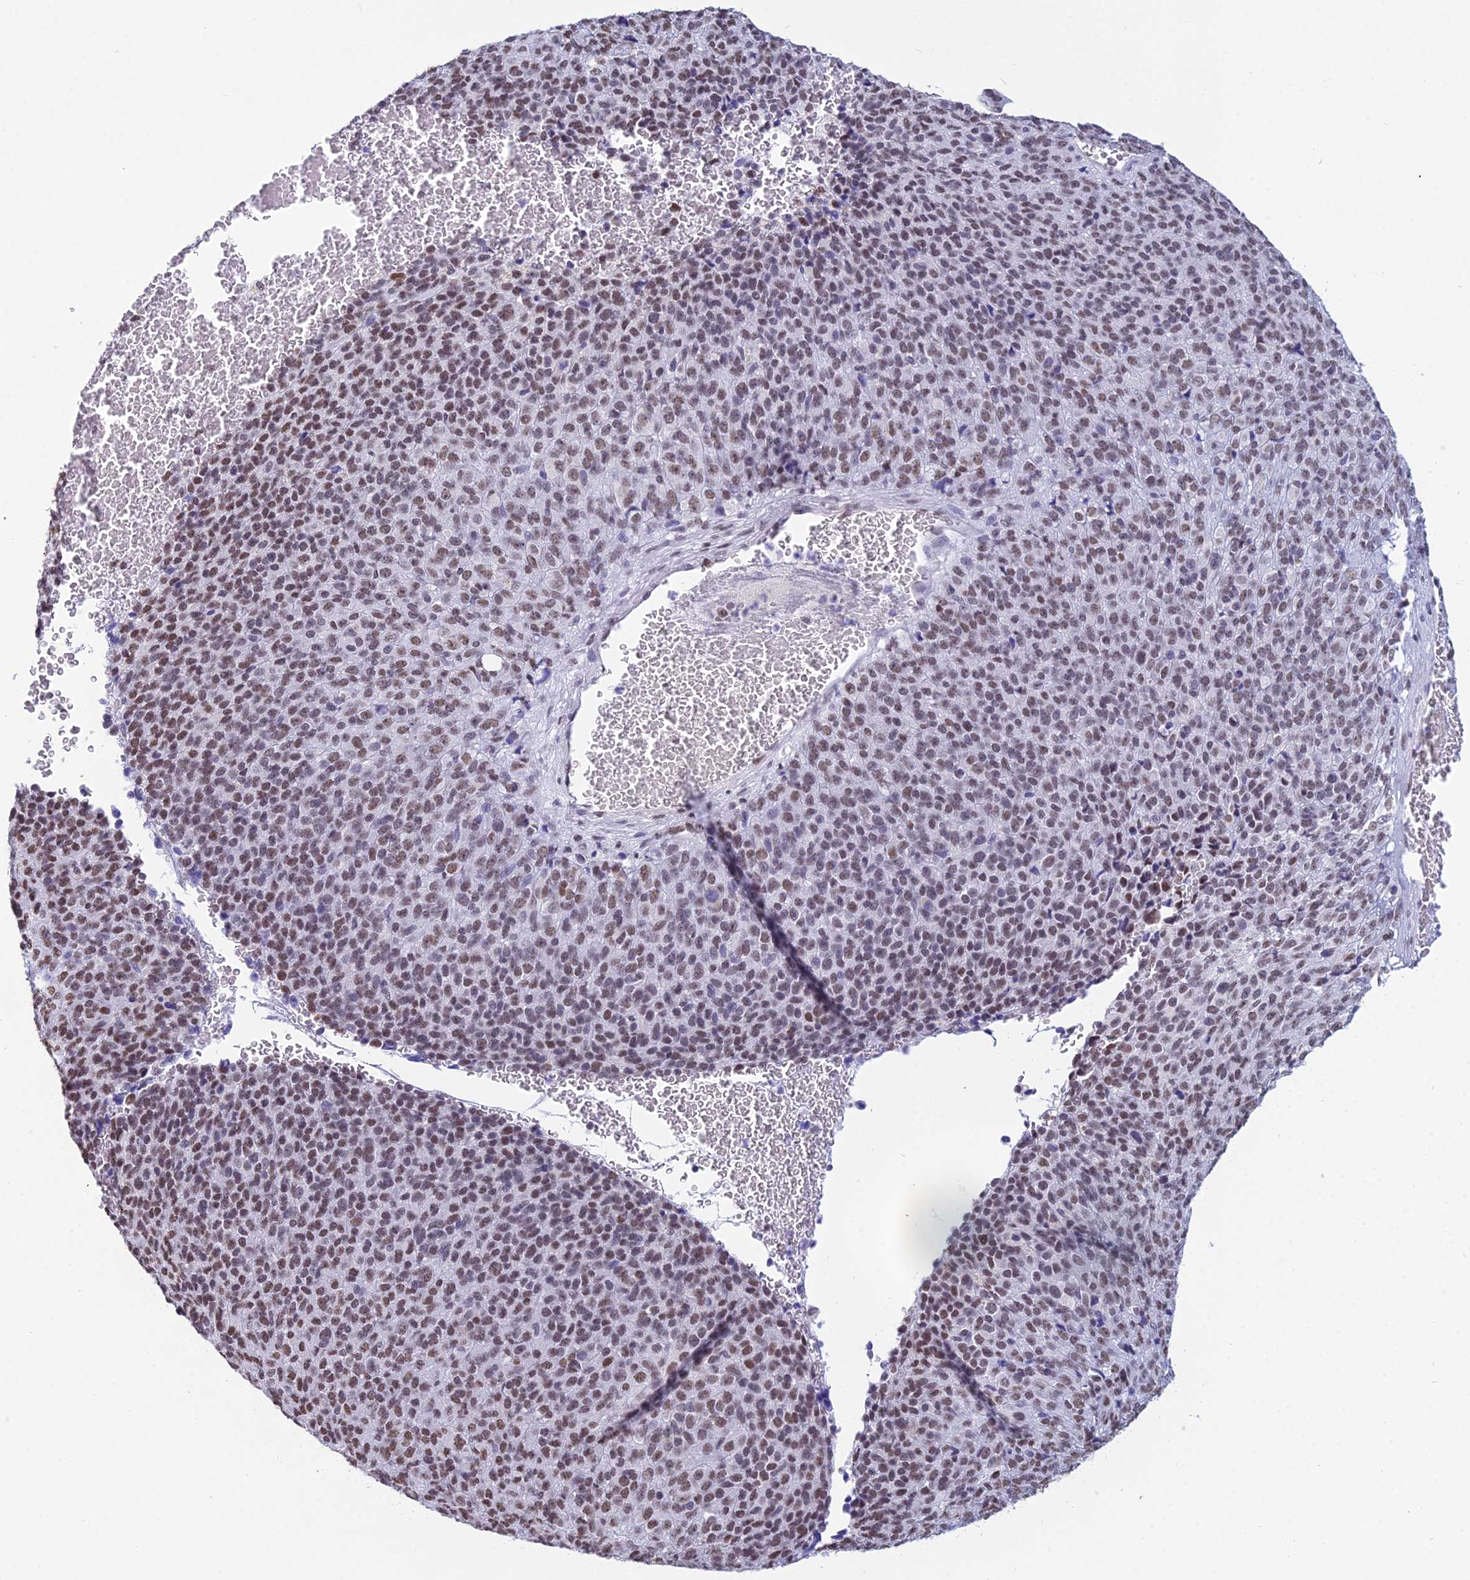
{"staining": {"intensity": "moderate", "quantity": ">75%", "location": "nuclear"}, "tissue": "melanoma", "cell_type": "Tumor cells", "image_type": "cancer", "snomed": [{"axis": "morphology", "description": "Malignant melanoma, Metastatic site"}, {"axis": "topography", "description": "Brain"}], "caption": "IHC image of neoplastic tissue: human melanoma stained using immunohistochemistry (IHC) displays medium levels of moderate protein expression localized specifically in the nuclear of tumor cells, appearing as a nuclear brown color.", "gene": "CDC26", "patient": {"sex": "female", "age": 56}}